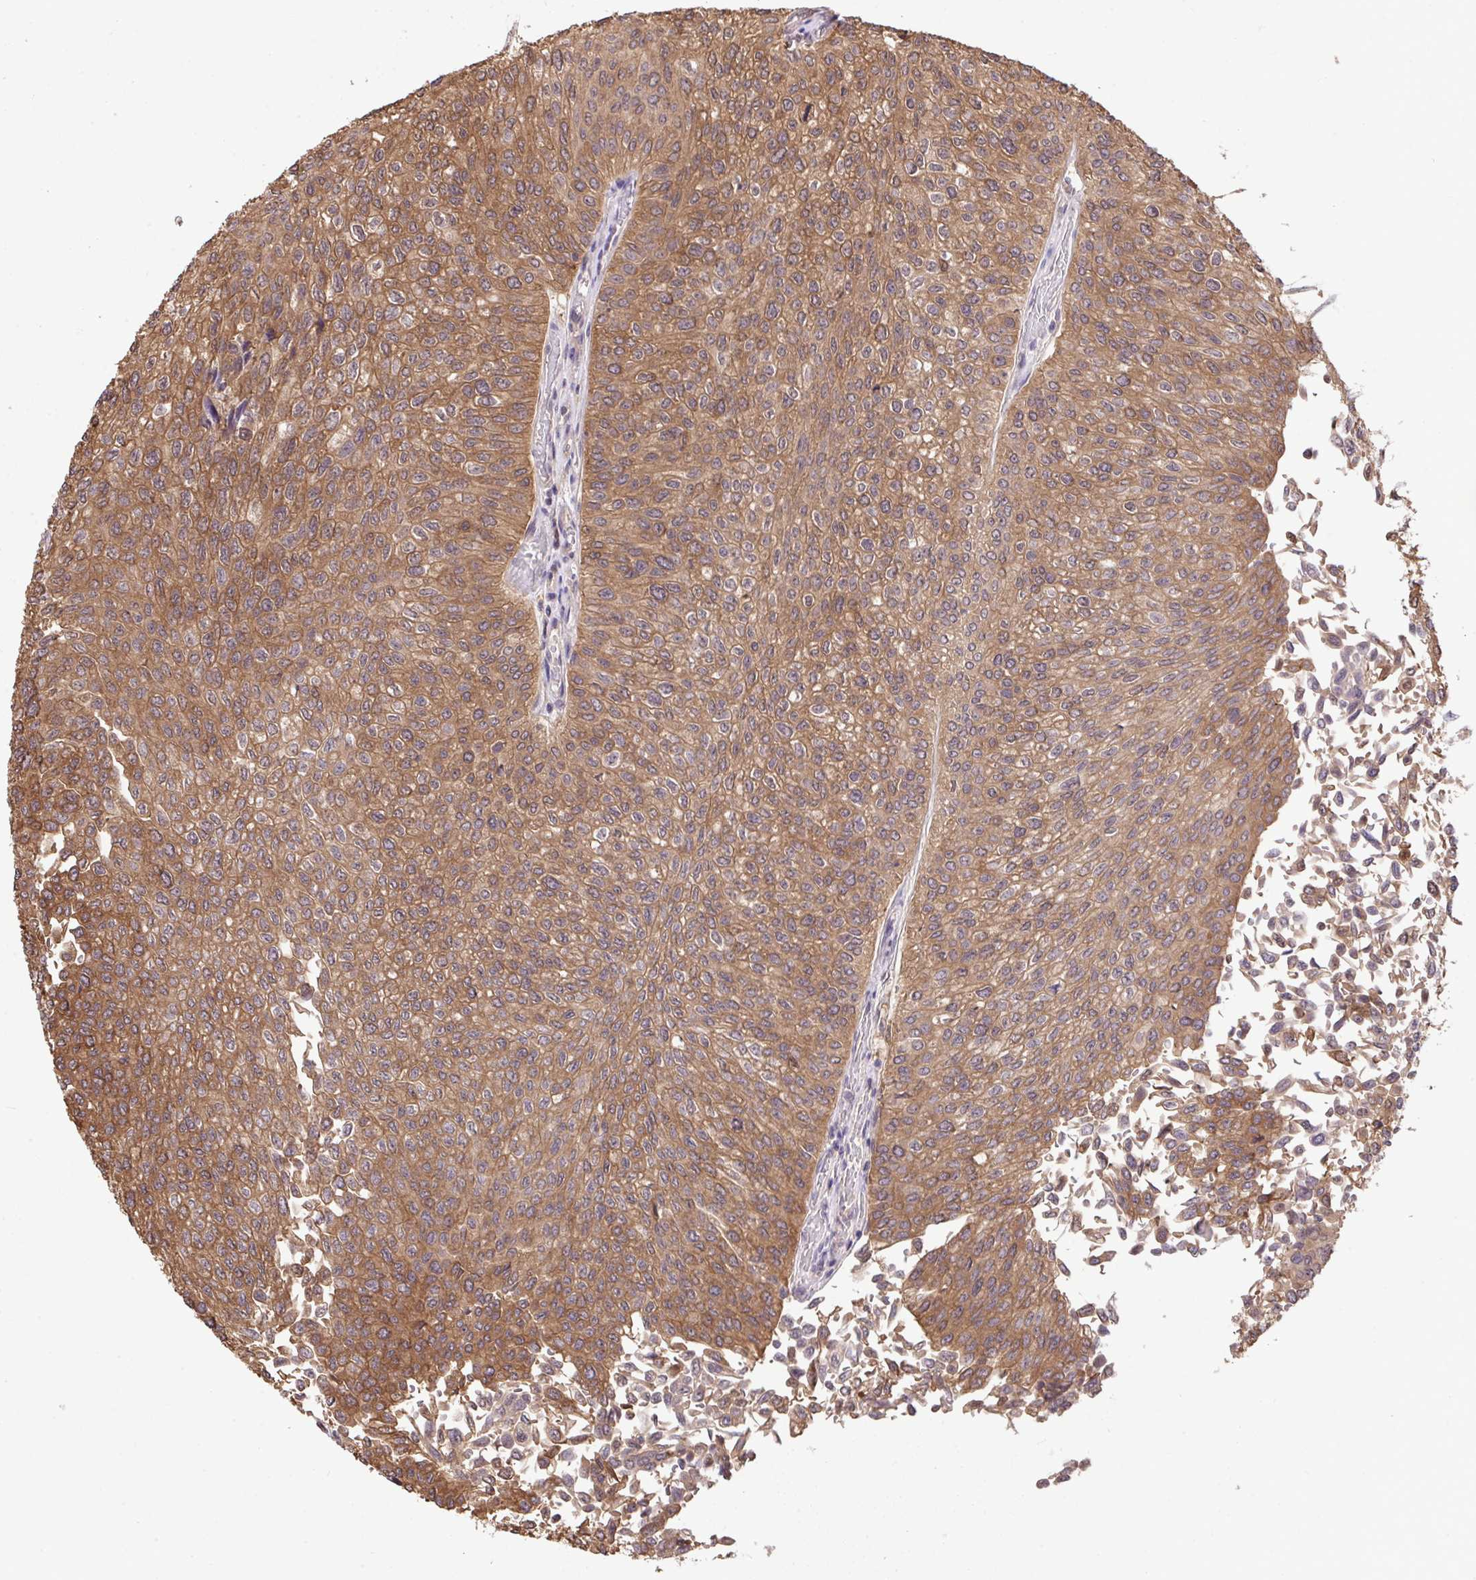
{"staining": {"intensity": "moderate", "quantity": ">75%", "location": "cytoplasmic/membranous"}, "tissue": "urothelial cancer", "cell_type": "Tumor cells", "image_type": "cancer", "snomed": [{"axis": "morphology", "description": "Urothelial carcinoma, NOS"}, {"axis": "topography", "description": "Urinary bladder"}], "caption": "Transitional cell carcinoma stained for a protein (brown) demonstrates moderate cytoplasmic/membranous positive positivity in approximately >75% of tumor cells.", "gene": "C12orf57", "patient": {"sex": "male", "age": 59}}